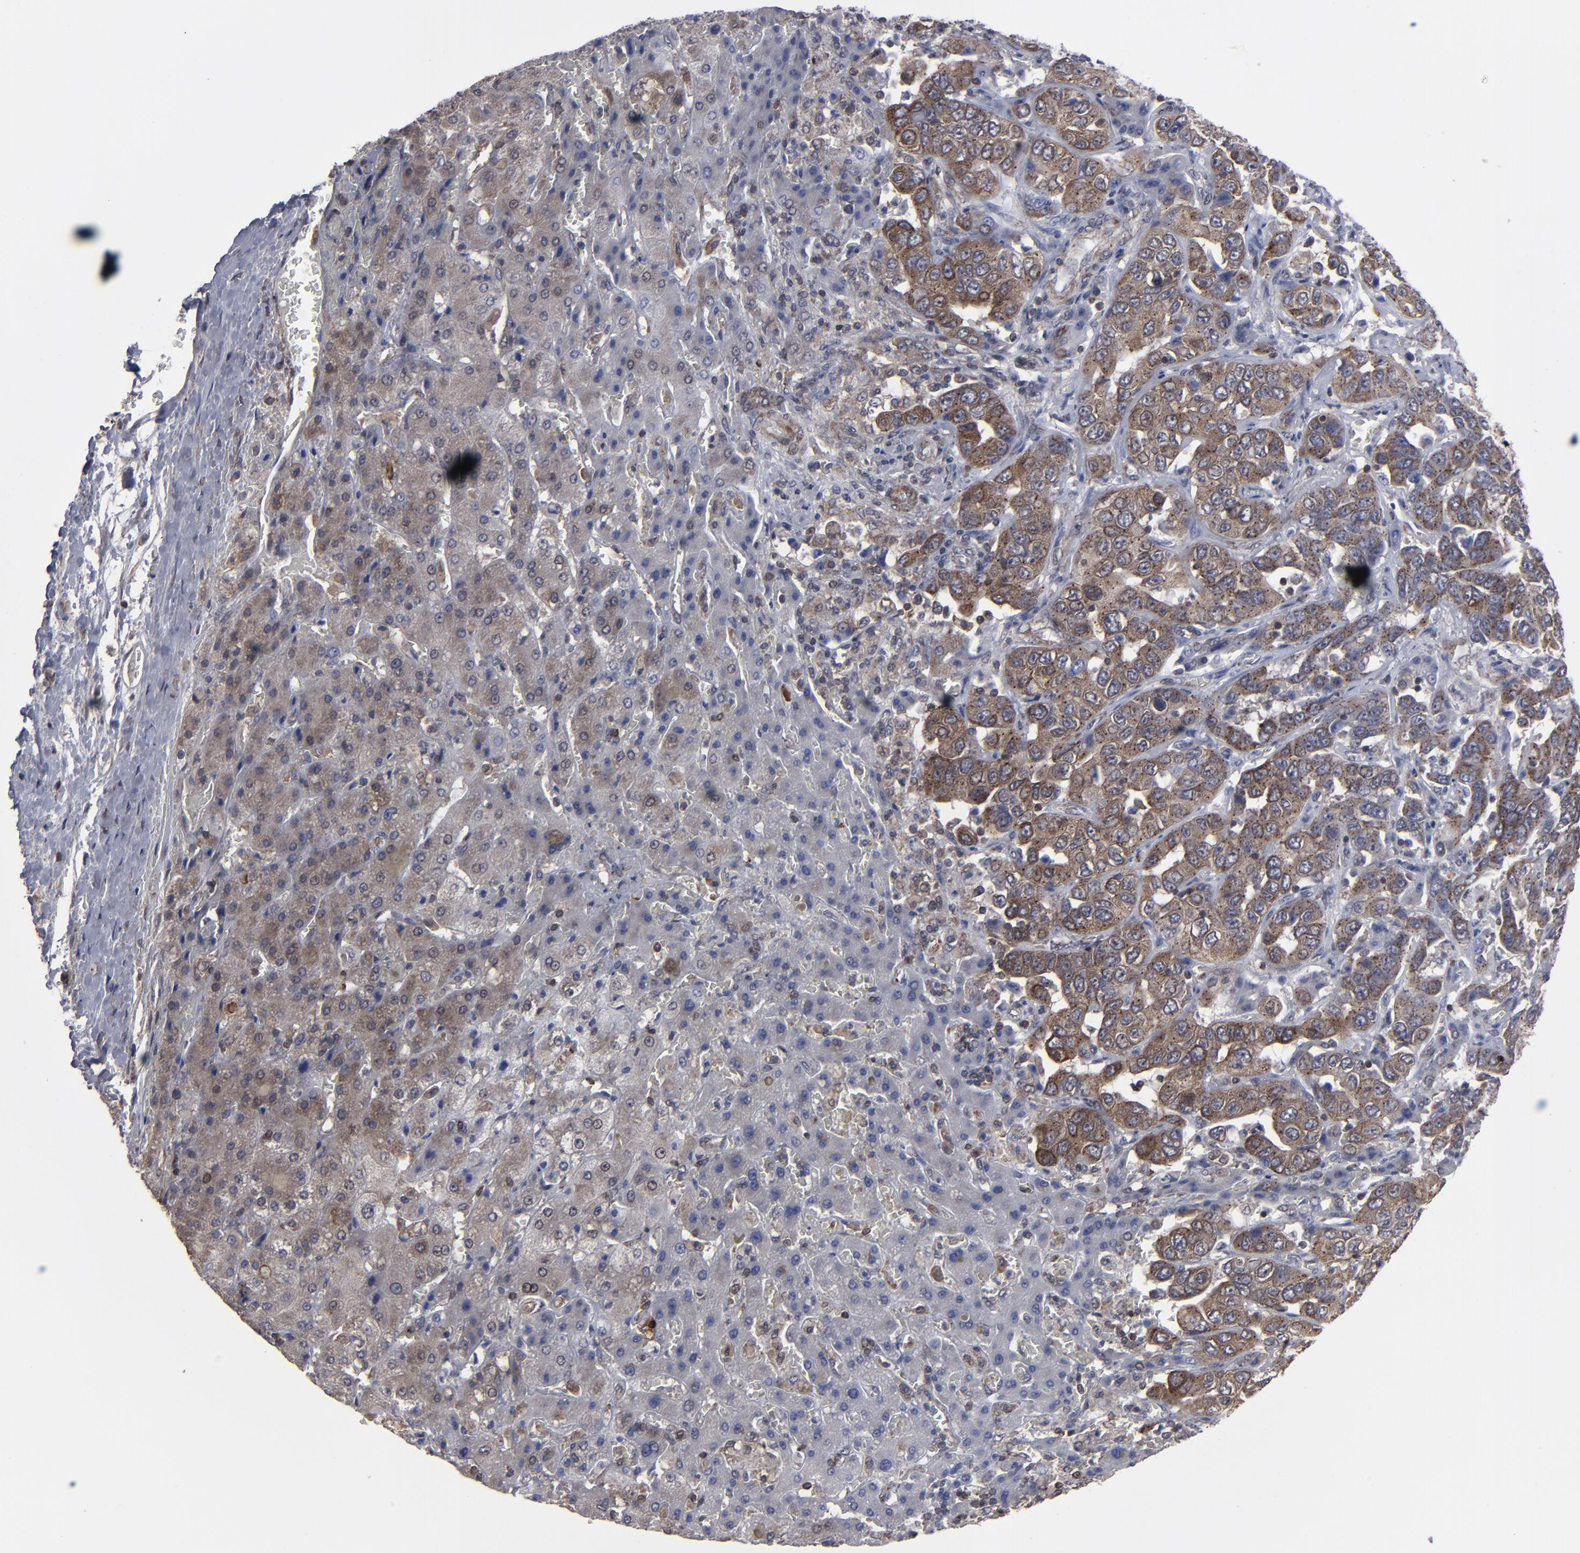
{"staining": {"intensity": "moderate", "quantity": ">75%", "location": "cytoplasmic/membranous"}, "tissue": "liver cancer", "cell_type": "Tumor cells", "image_type": "cancer", "snomed": [{"axis": "morphology", "description": "Cholangiocarcinoma"}, {"axis": "topography", "description": "Liver"}], "caption": "Protein staining exhibits moderate cytoplasmic/membranous staining in about >75% of tumor cells in liver cholangiocarcinoma.", "gene": "KIAA2026", "patient": {"sex": "female", "age": 52}}